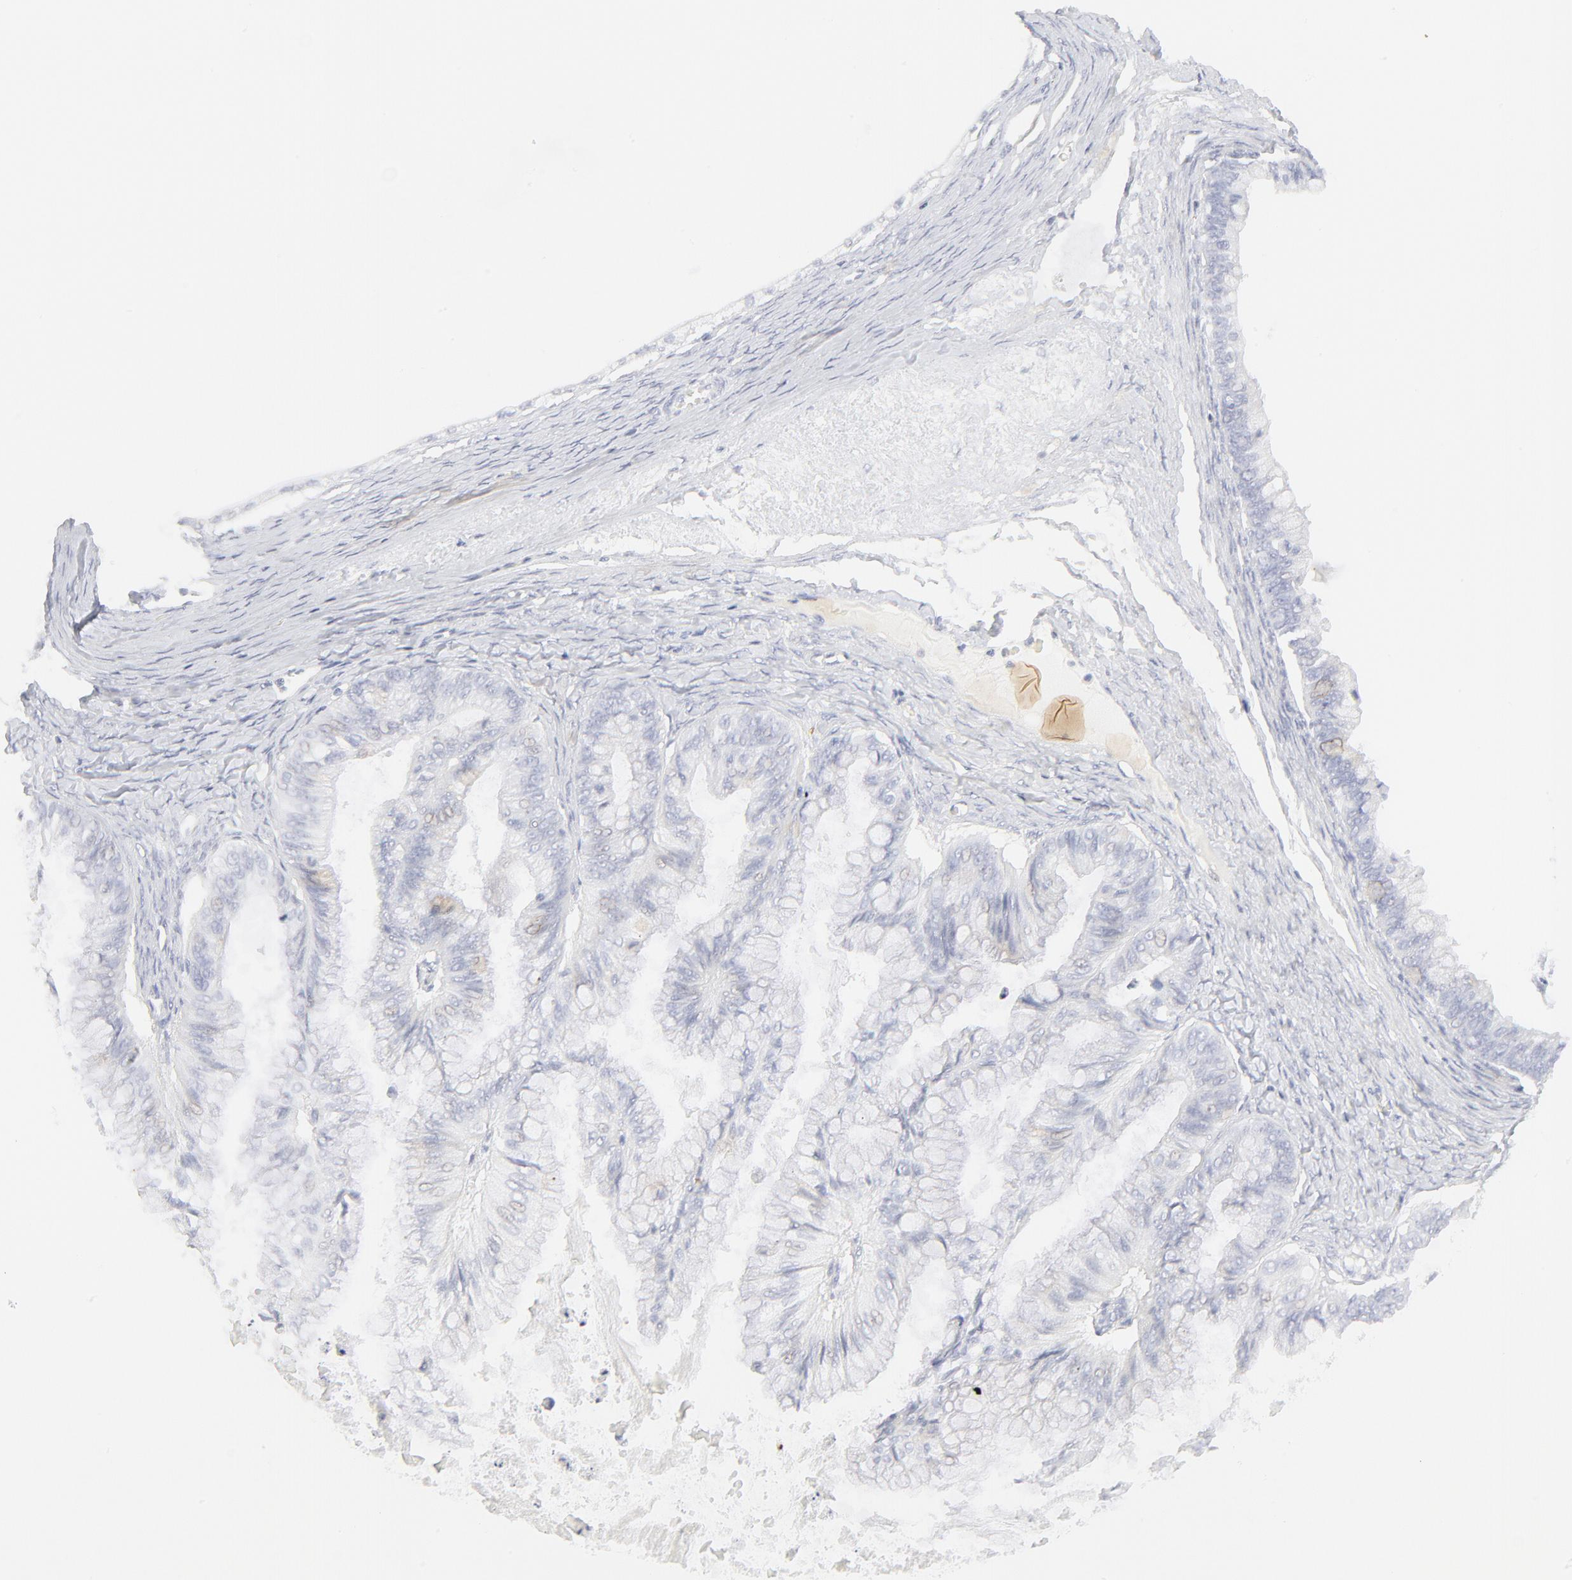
{"staining": {"intensity": "negative", "quantity": "none", "location": "none"}, "tissue": "ovarian cancer", "cell_type": "Tumor cells", "image_type": "cancer", "snomed": [{"axis": "morphology", "description": "Cystadenocarcinoma, mucinous, NOS"}, {"axis": "topography", "description": "Ovary"}], "caption": "DAB (3,3'-diaminobenzidine) immunohistochemical staining of human ovarian cancer displays no significant staining in tumor cells. (DAB (3,3'-diaminobenzidine) immunohistochemistry with hematoxylin counter stain).", "gene": "CCR7", "patient": {"sex": "female", "age": 57}}